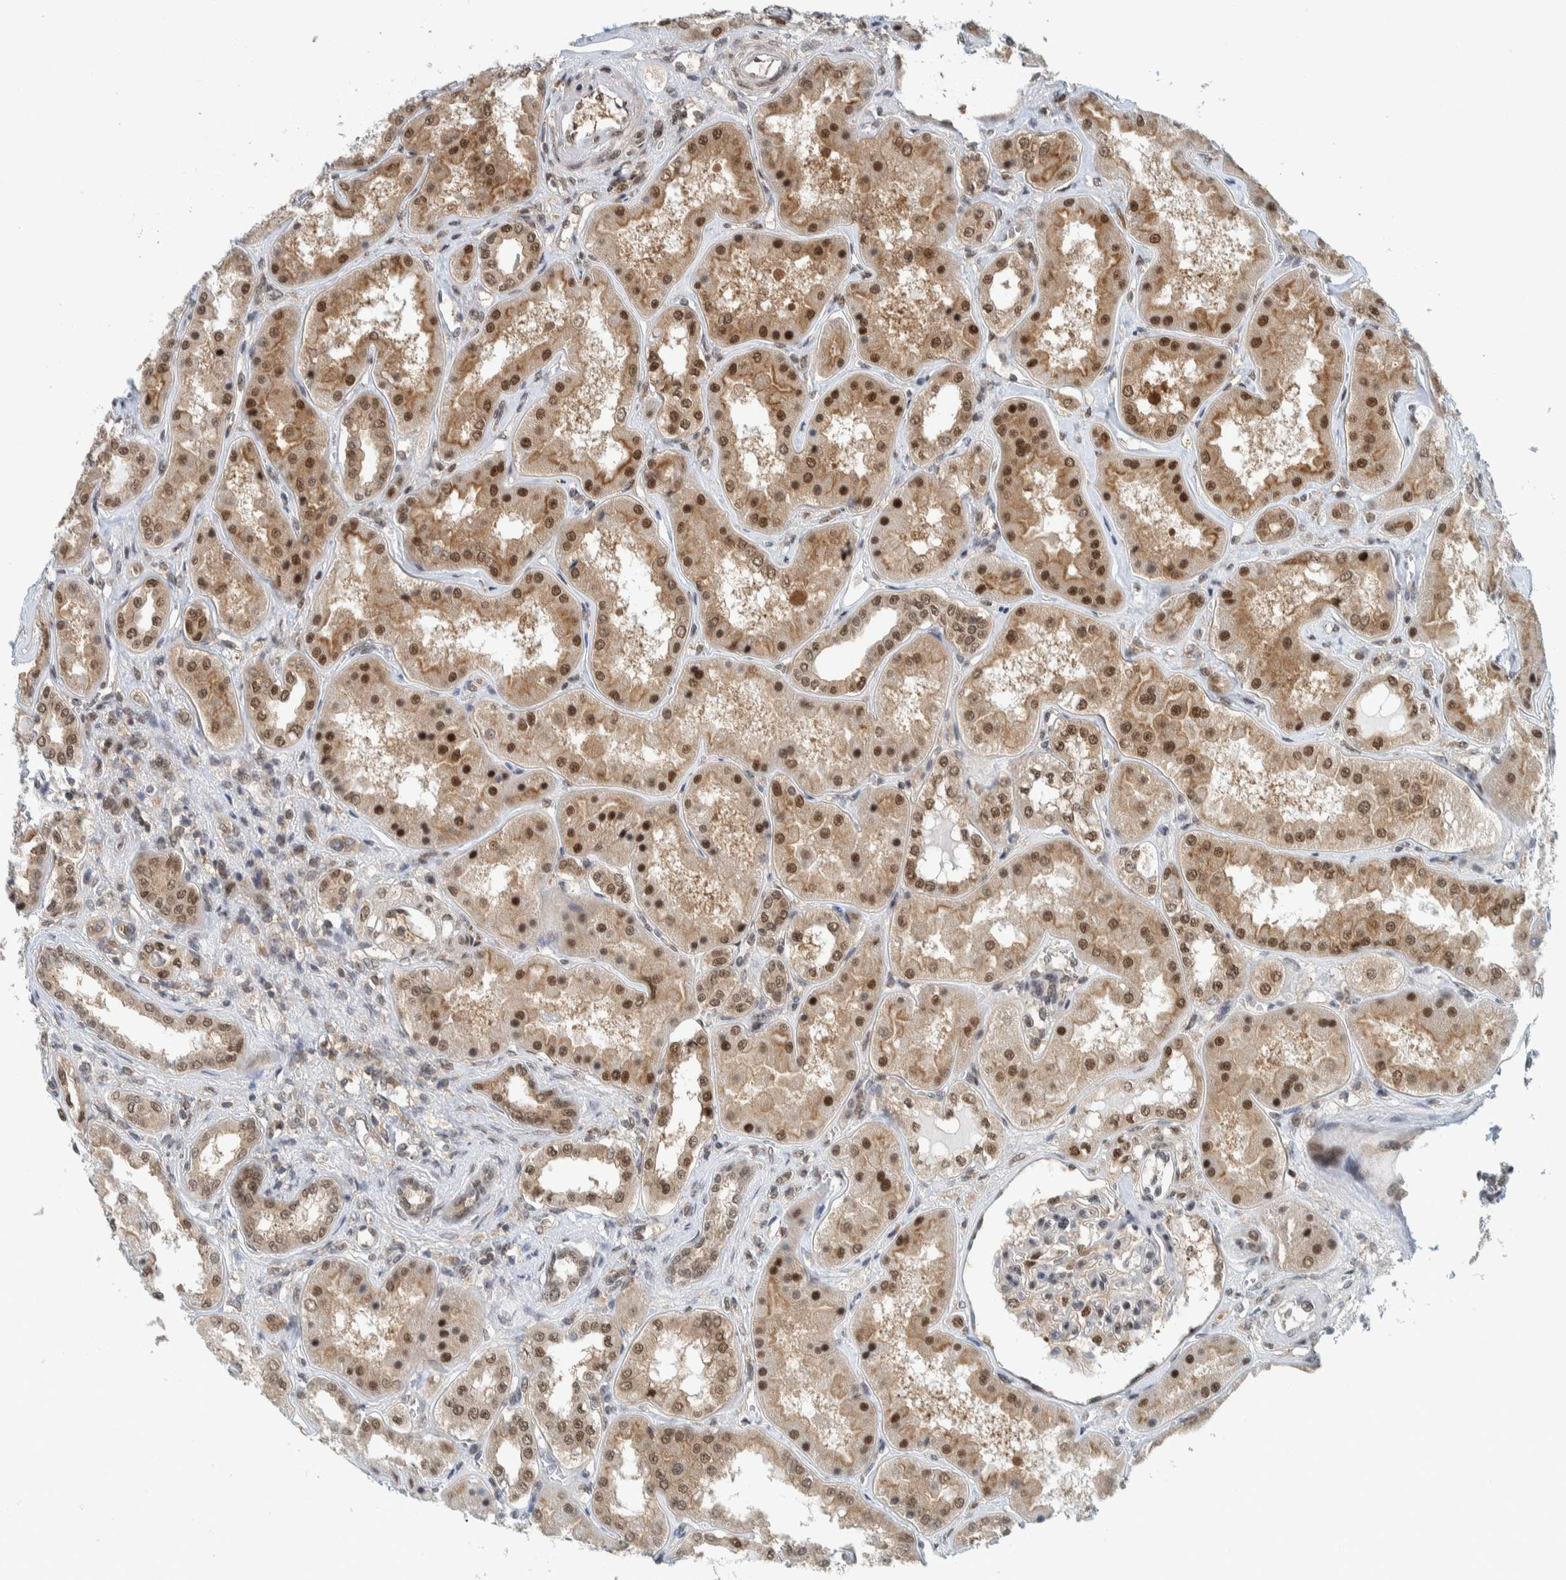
{"staining": {"intensity": "weak", "quantity": "<25%", "location": "nuclear"}, "tissue": "kidney", "cell_type": "Cells in glomeruli", "image_type": "normal", "snomed": [{"axis": "morphology", "description": "Normal tissue, NOS"}, {"axis": "topography", "description": "Kidney"}], "caption": "Immunohistochemistry (IHC) micrograph of unremarkable kidney: human kidney stained with DAB demonstrates no significant protein expression in cells in glomeruli.", "gene": "COPS3", "patient": {"sex": "female", "age": 56}}